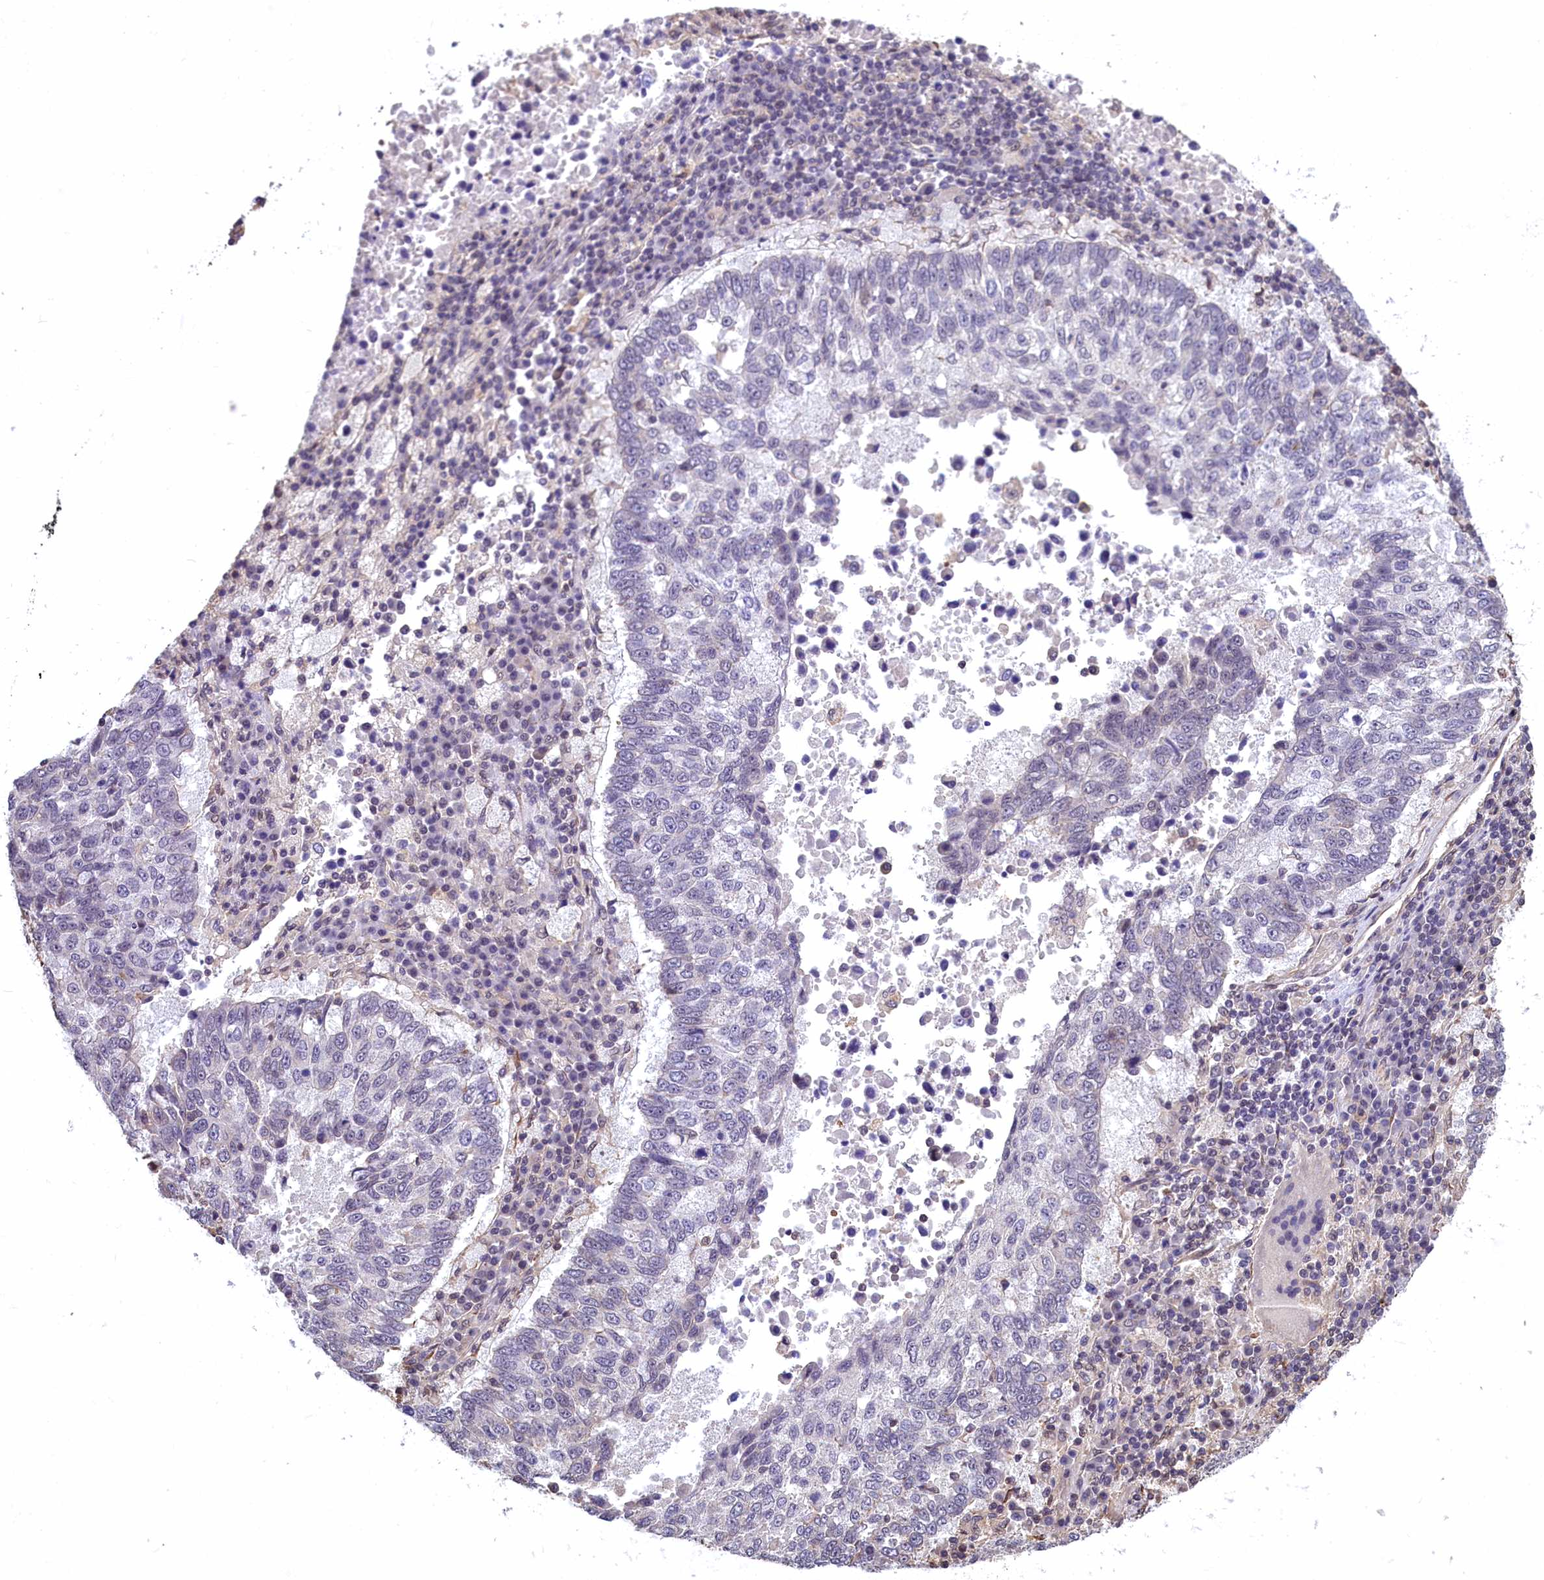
{"staining": {"intensity": "negative", "quantity": "none", "location": "none"}, "tissue": "lung cancer", "cell_type": "Tumor cells", "image_type": "cancer", "snomed": [{"axis": "morphology", "description": "Squamous cell carcinoma, NOS"}, {"axis": "topography", "description": "Lung"}], "caption": "This is an immunohistochemistry (IHC) image of lung cancer. There is no expression in tumor cells.", "gene": "ZC3H4", "patient": {"sex": "male", "age": 73}}